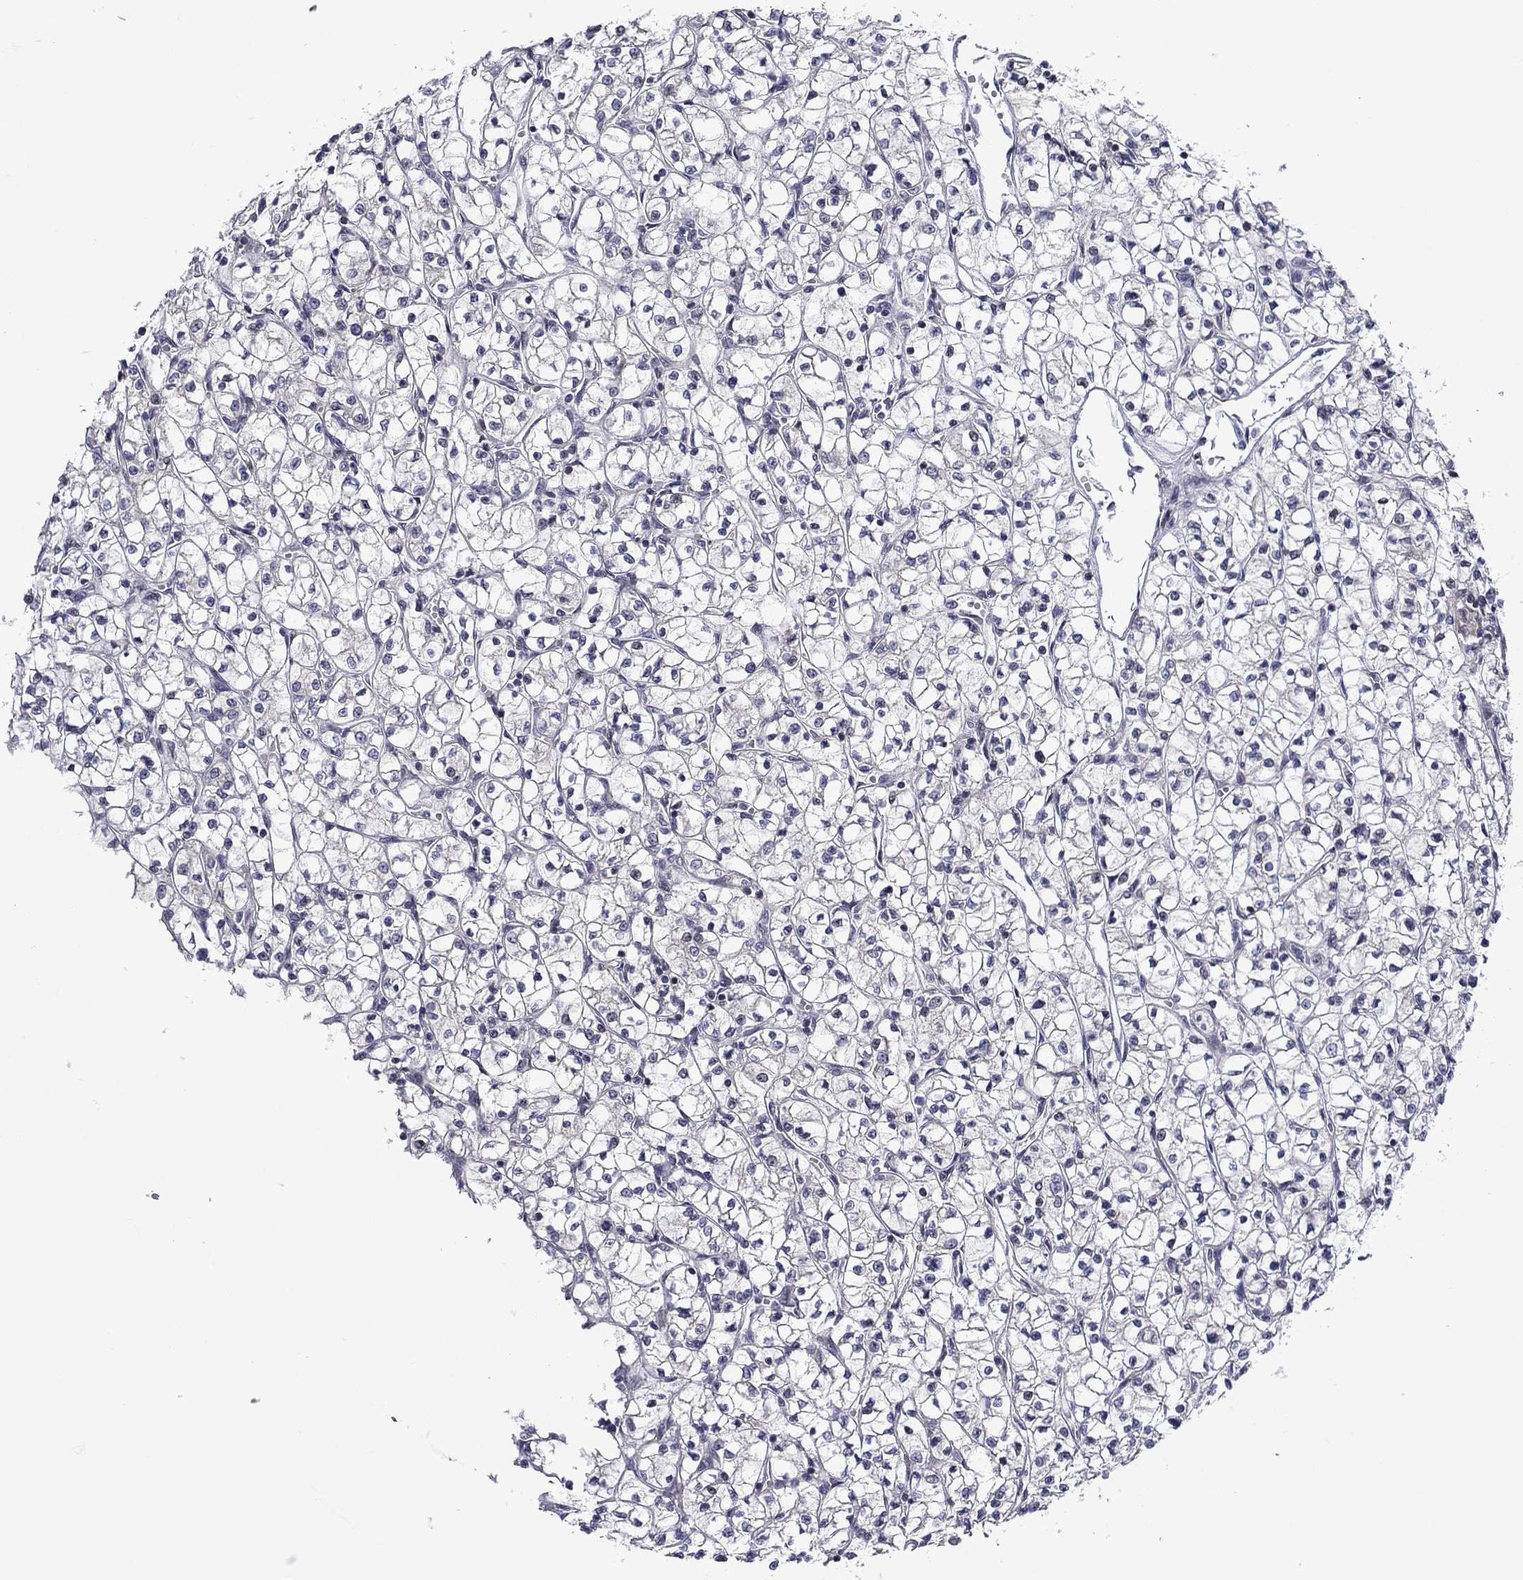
{"staining": {"intensity": "negative", "quantity": "none", "location": "none"}, "tissue": "renal cancer", "cell_type": "Tumor cells", "image_type": "cancer", "snomed": [{"axis": "morphology", "description": "Adenocarcinoma, NOS"}, {"axis": "topography", "description": "Kidney"}], "caption": "Human renal cancer stained for a protein using IHC displays no positivity in tumor cells.", "gene": "B3GAT1", "patient": {"sex": "female", "age": 64}}